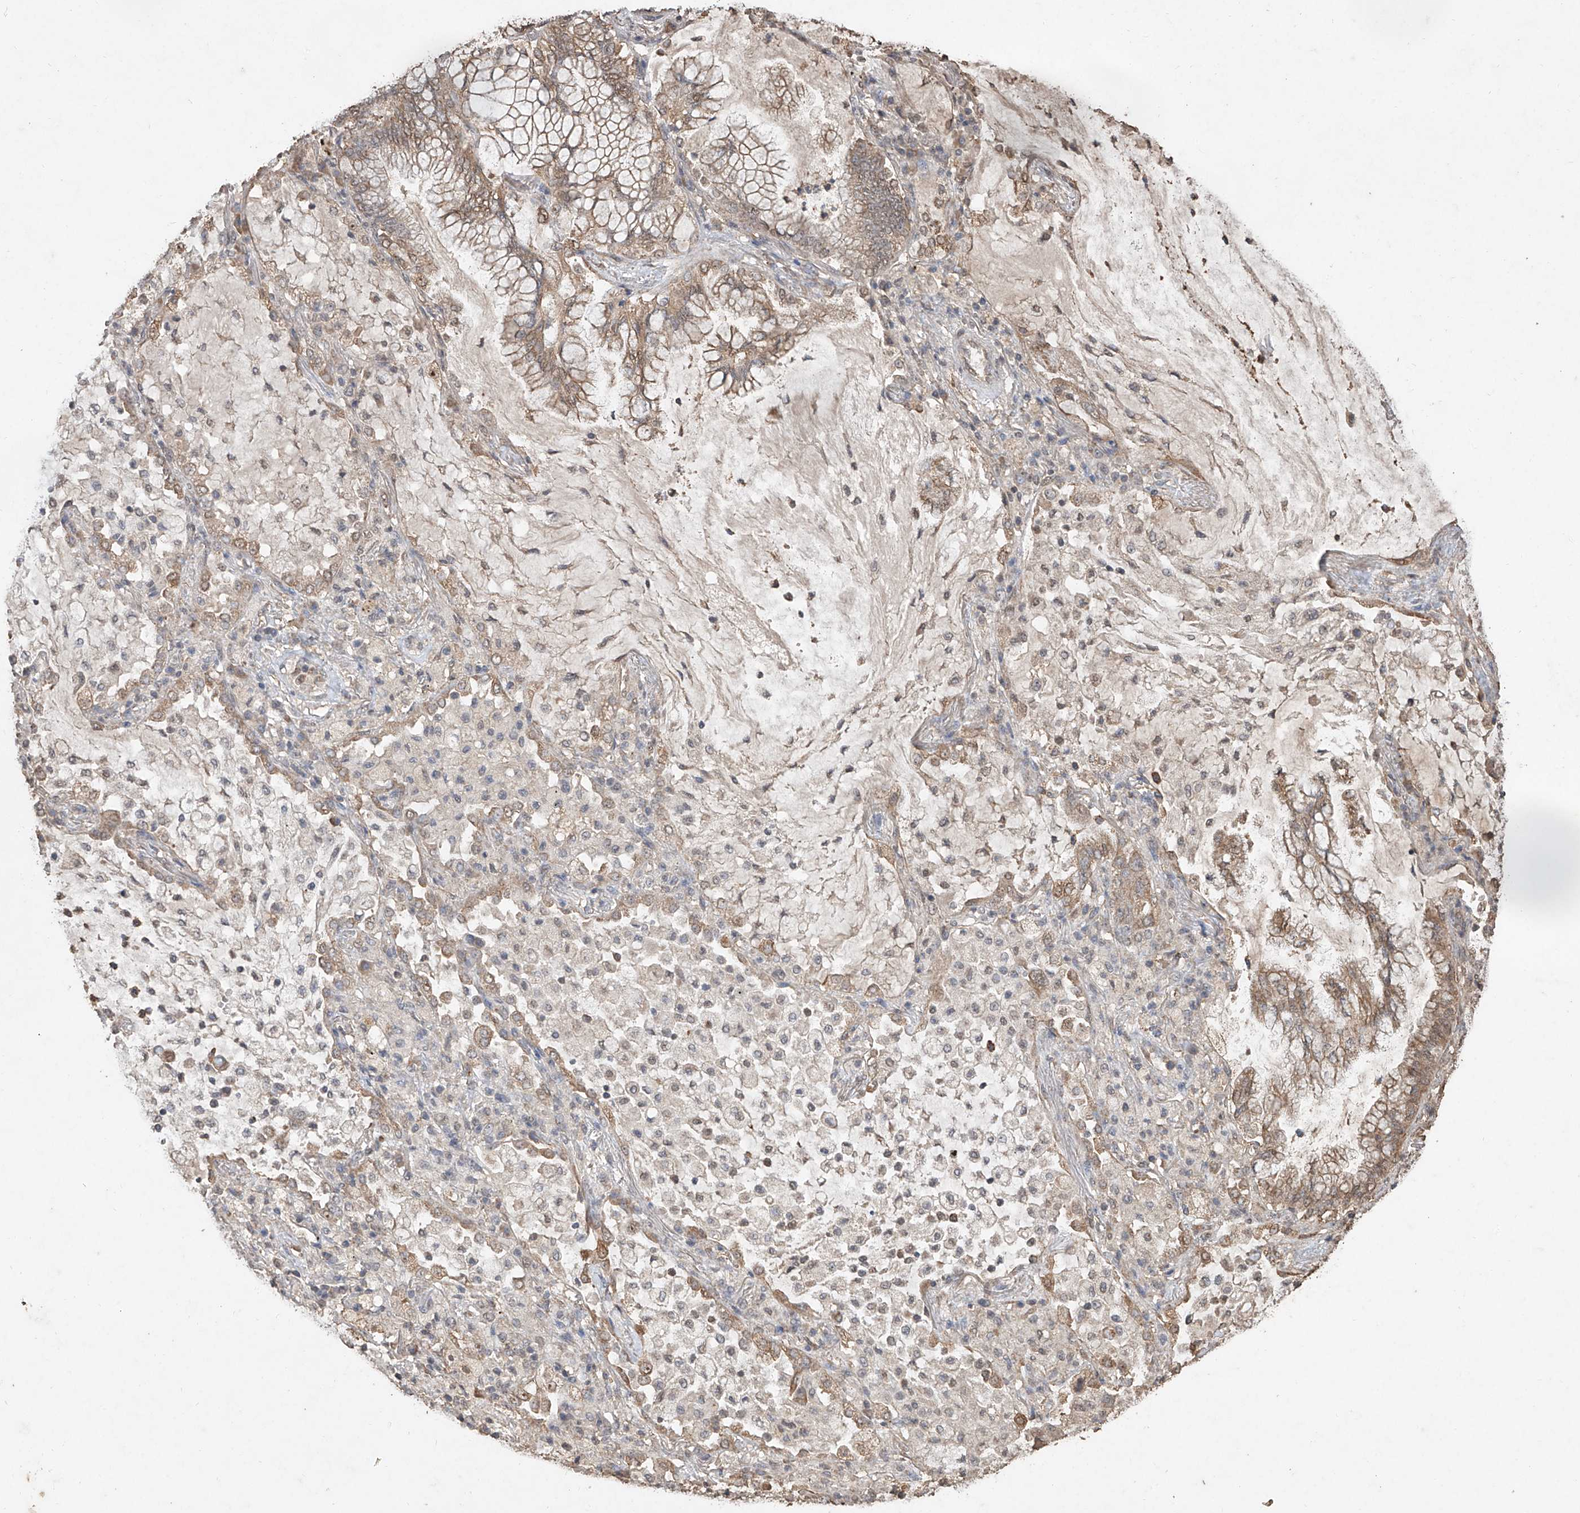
{"staining": {"intensity": "moderate", "quantity": ">75%", "location": "cytoplasmic/membranous"}, "tissue": "lung cancer", "cell_type": "Tumor cells", "image_type": "cancer", "snomed": [{"axis": "morphology", "description": "Adenocarcinoma, NOS"}, {"axis": "topography", "description": "Lung"}], "caption": "Adenocarcinoma (lung) stained with immunohistochemistry displays moderate cytoplasmic/membranous staining in about >75% of tumor cells.", "gene": "ELOVL1", "patient": {"sex": "female", "age": 70}}